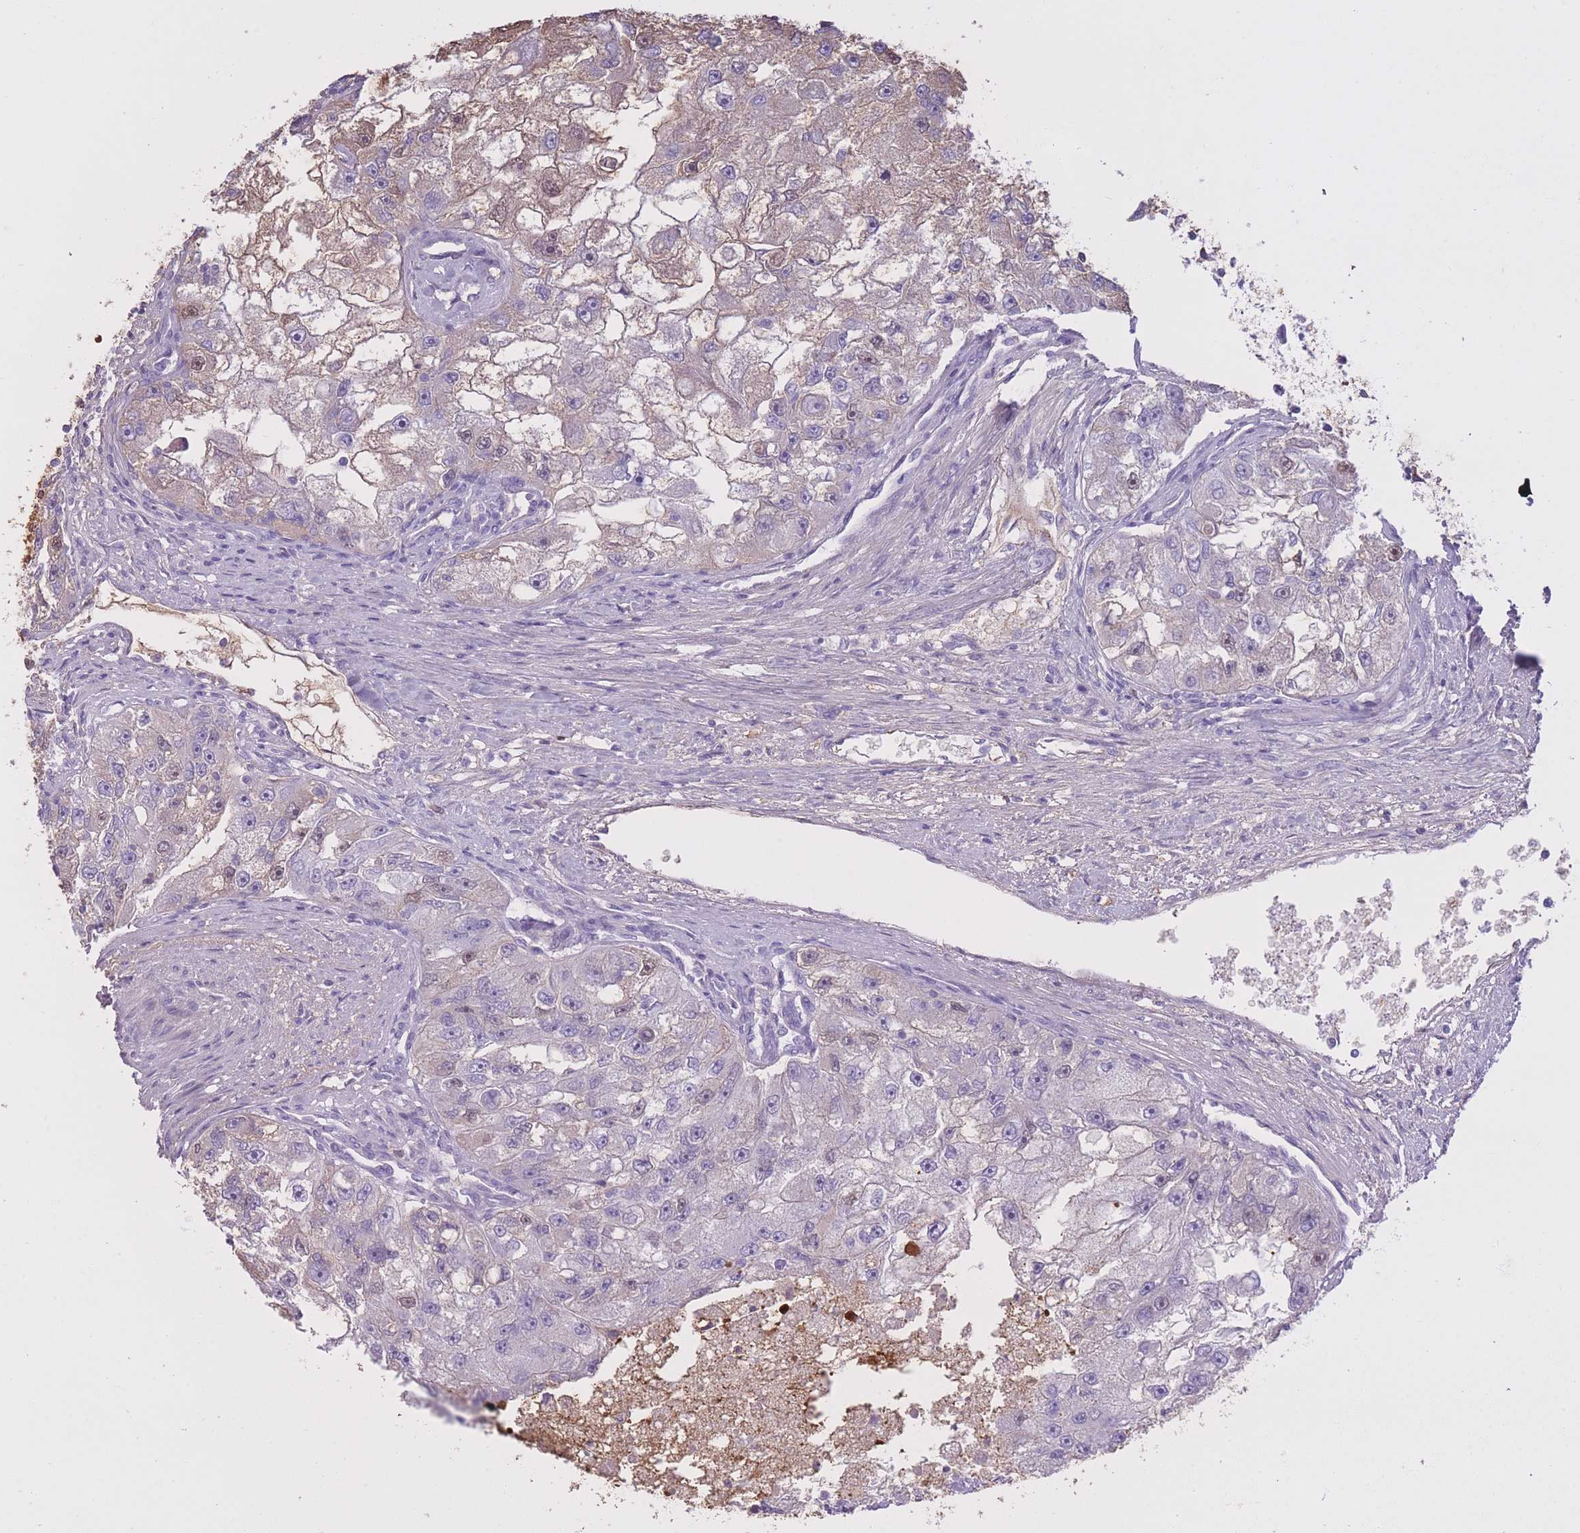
{"staining": {"intensity": "weak", "quantity": "<25%", "location": "nuclear"}, "tissue": "renal cancer", "cell_type": "Tumor cells", "image_type": "cancer", "snomed": [{"axis": "morphology", "description": "Adenocarcinoma, NOS"}, {"axis": "topography", "description": "Kidney"}], "caption": "The micrograph displays no significant positivity in tumor cells of renal adenocarcinoma.", "gene": "AP3S2", "patient": {"sex": "male", "age": 63}}